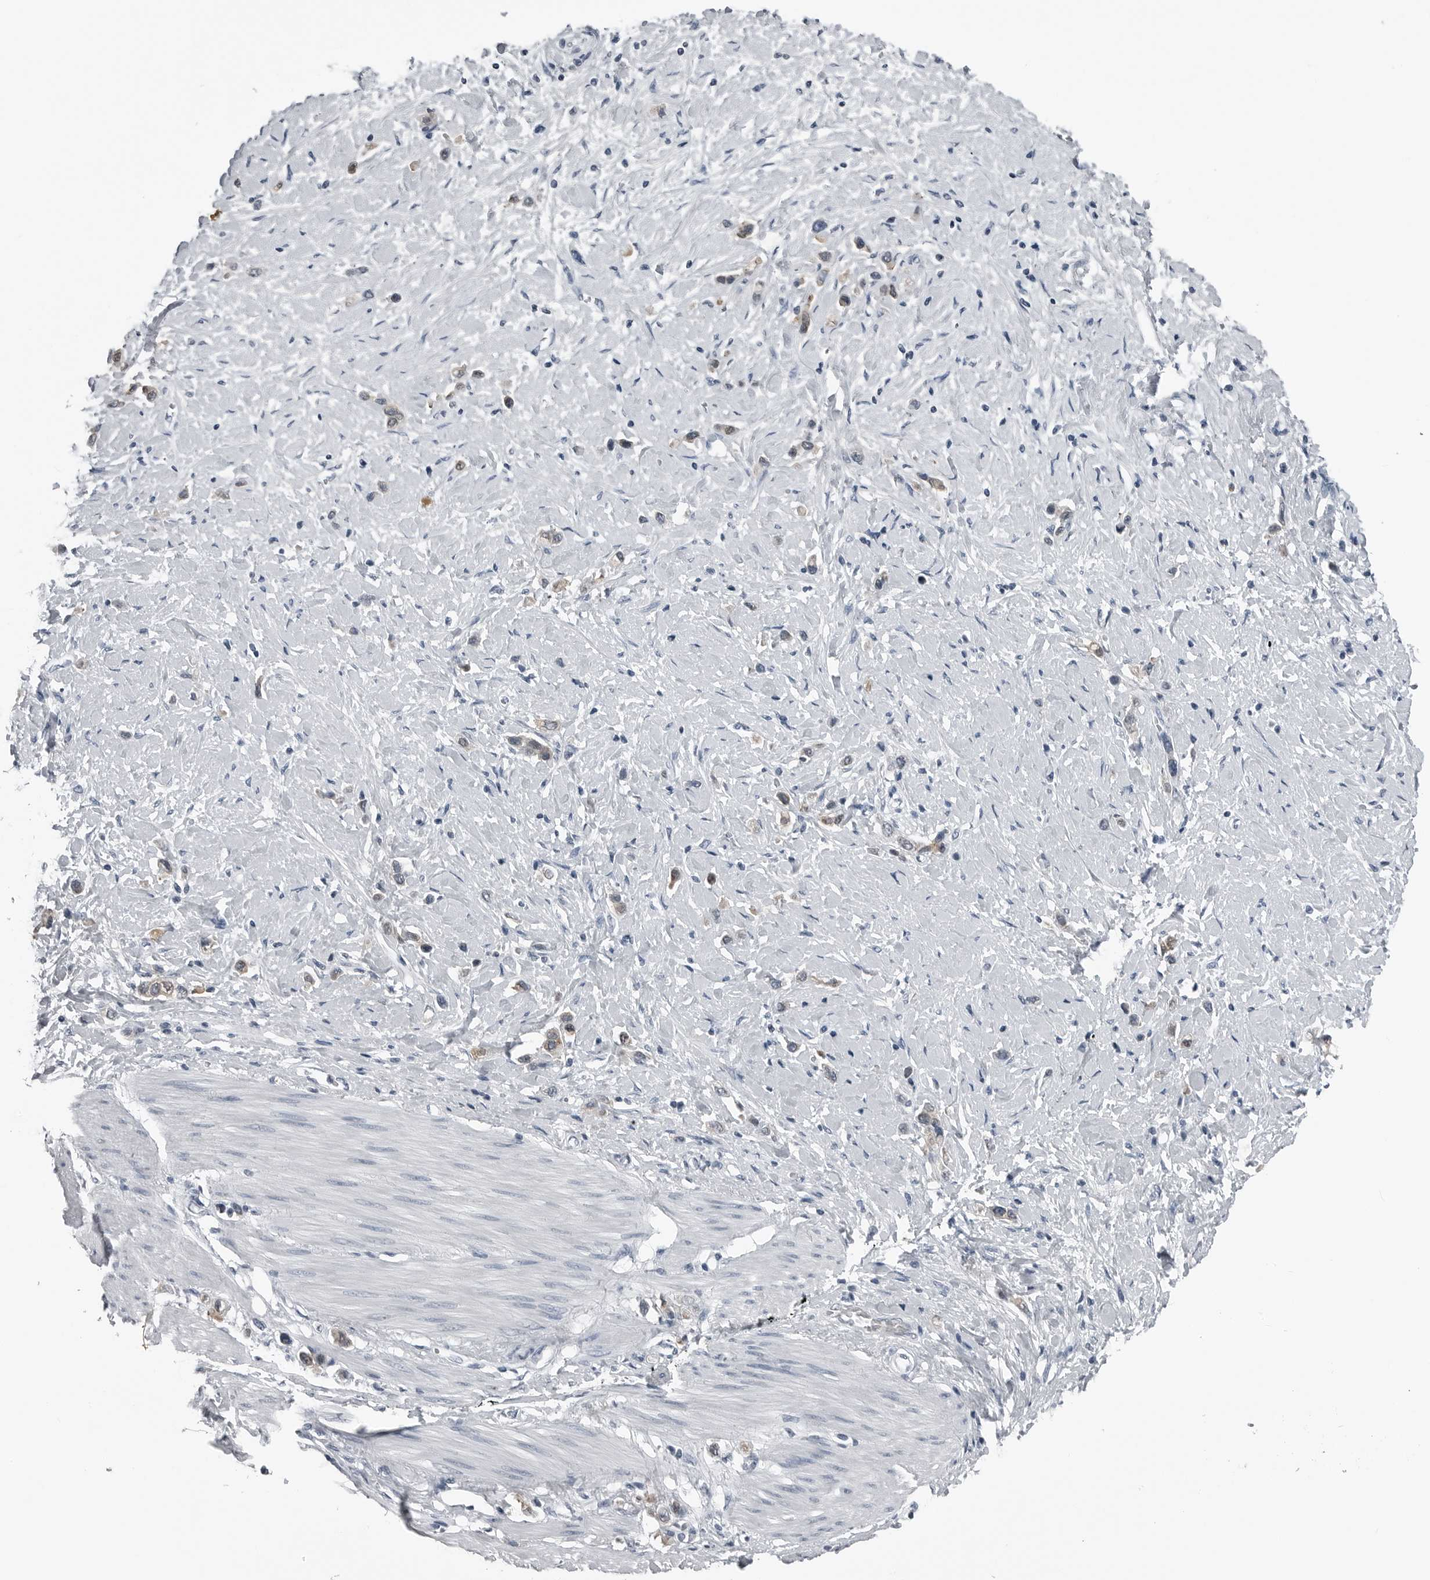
{"staining": {"intensity": "moderate", "quantity": "<25%", "location": "cytoplasmic/membranous"}, "tissue": "stomach cancer", "cell_type": "Tumor cells", "image_type": "cancer", "snomed": [{"axis": "morphology", "description": "Adenocarcinoma, NOS"}, {"axis": "topography", "description": "Stomach"}], "caption": "Protein staining demonstrates moderate cytoplasmic/membranous positivity in approximately <25% of tumor cells in stomach cancer (adenocarcinoma). The staining was performed using DAB, with brown indicating positive protein expression. Nuclei are stained blue with hematoxylin.", "gene": "SPINK1", "patient": {"sex": "female", "age": 65}}